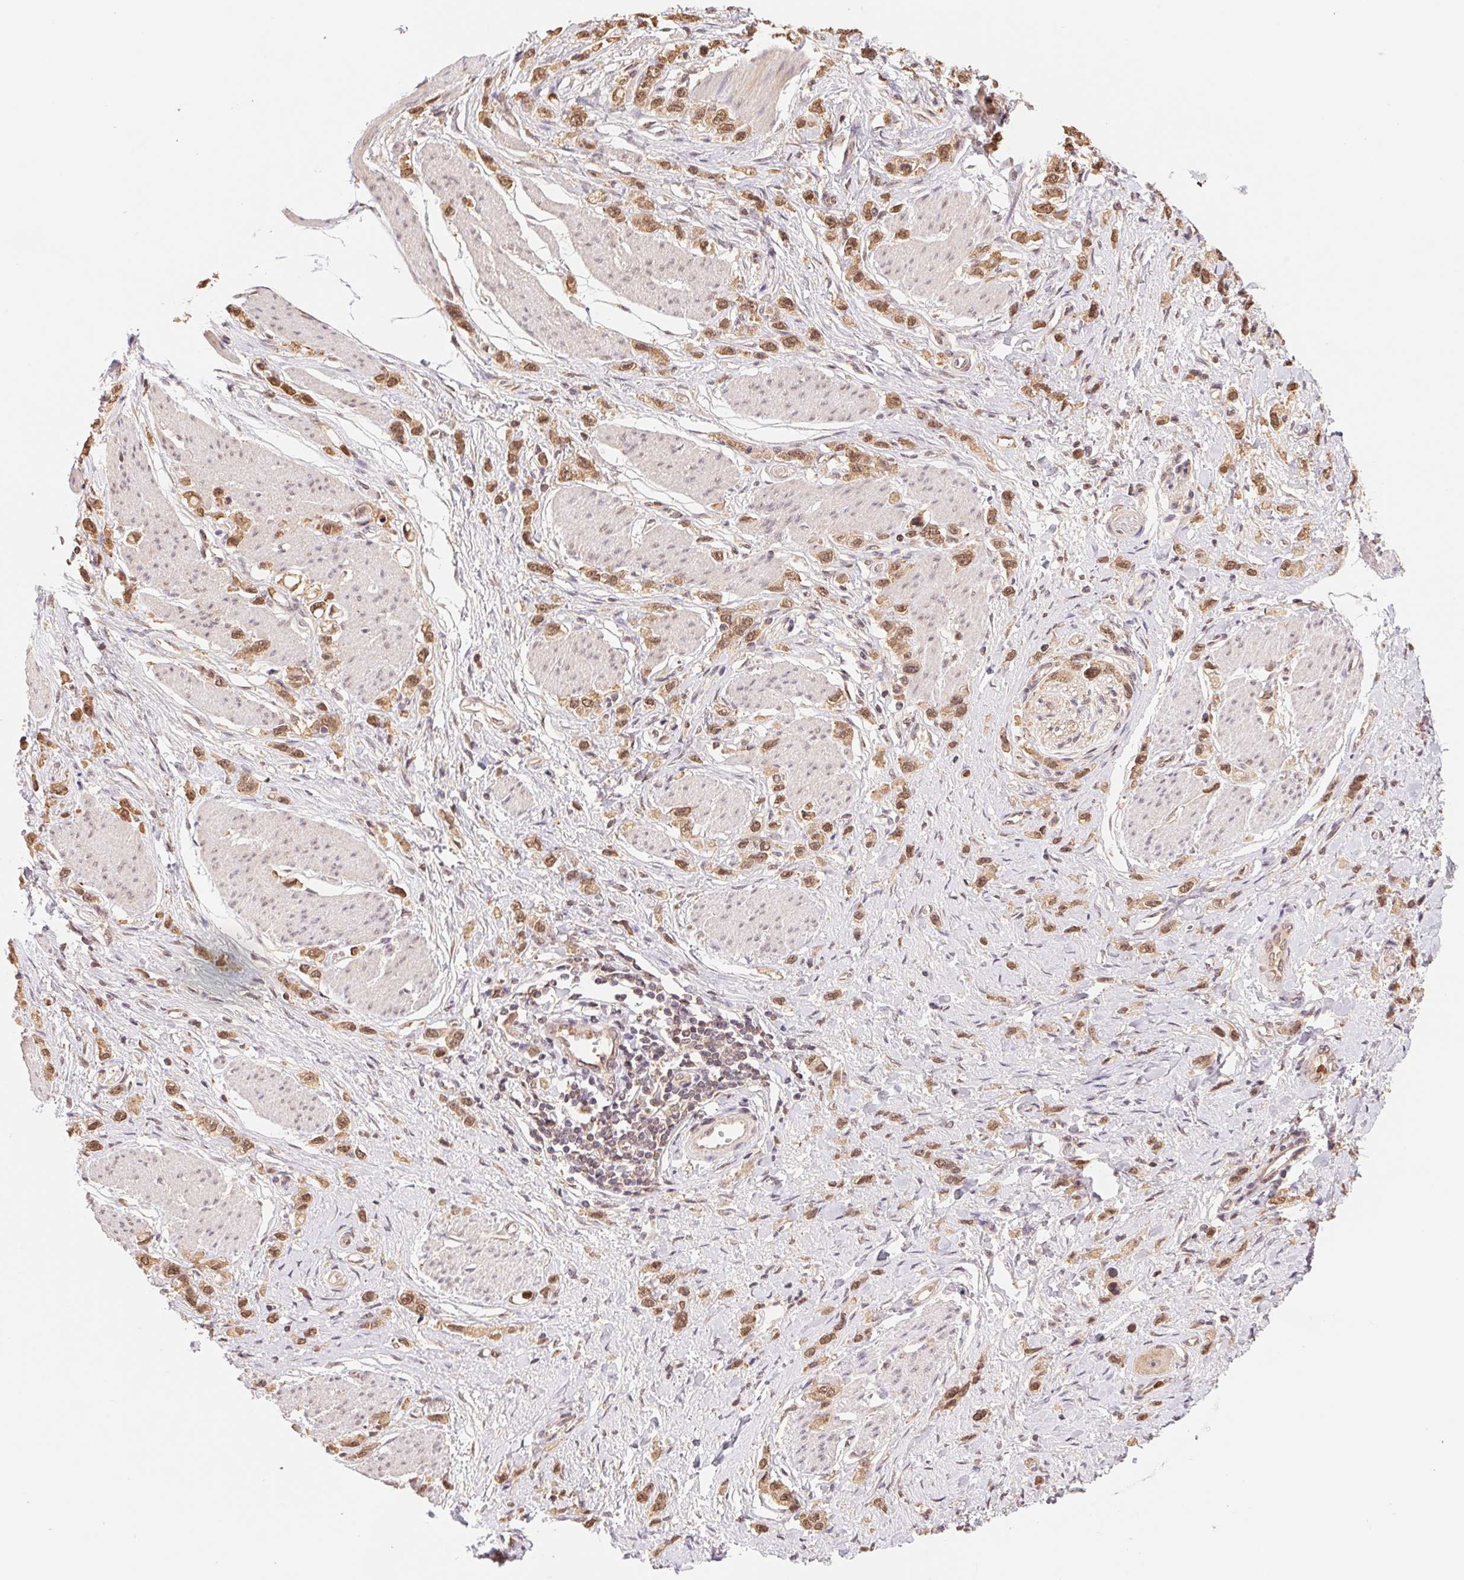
{"staining": {"intensity": "moderate", "quantity": ">75%", "location": "cytoplasmic/membranous,nuclear"}, "tissue": "stomach cancer", "cell_type": "Tumor cells", "image_type": "cancer", "snomed": [{"axis": "morphology", "description": "Adenocarcinoma, NOS"}, {"axis": "topography", "description": "Stomach"}], "caption": "This is a micrograph of IHC staining of stomach cancer, which shows moderate positivity in the cytoplasmic/membranous and nuclear of tumor cells.", "gene": "CDC123", "patient": {"sex": "female", "age": 65}}